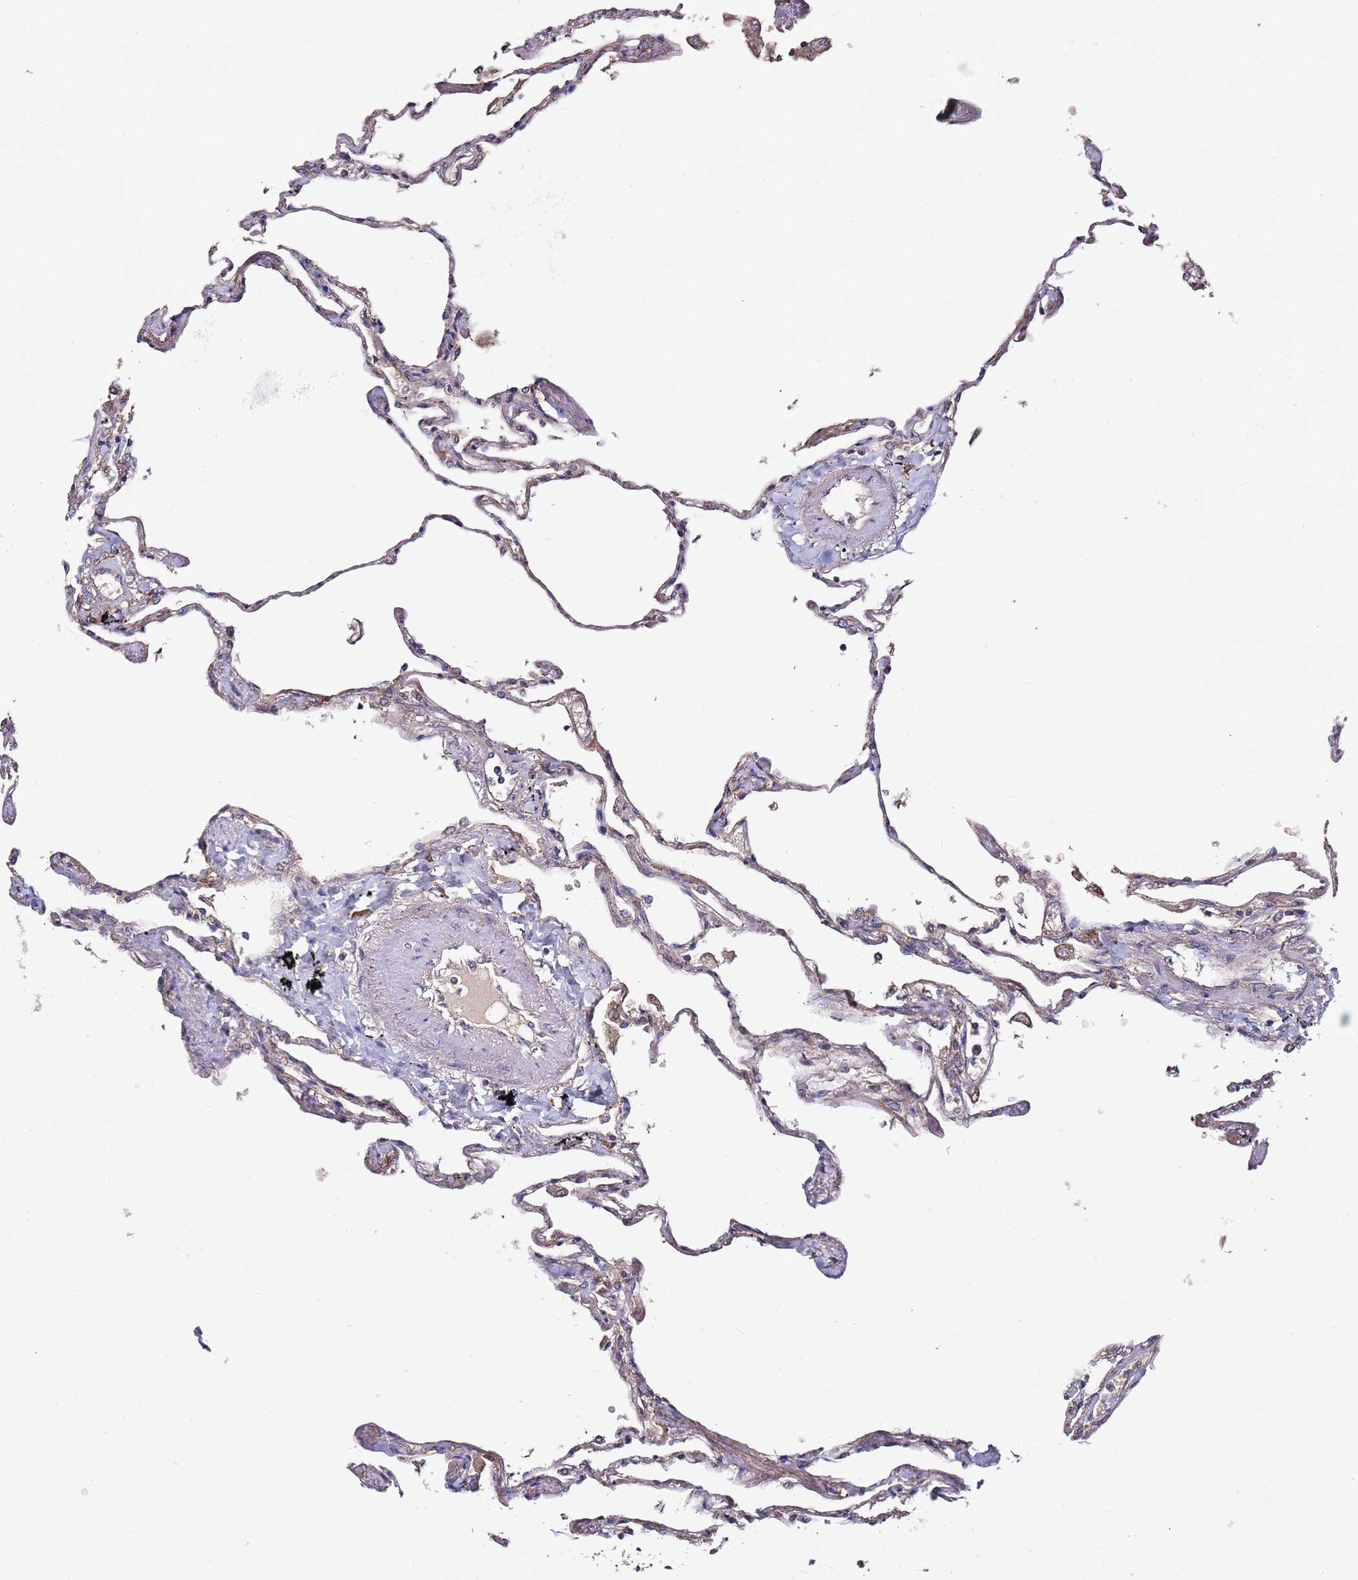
{"staining": {"intensity": "moderate", "quantity": "25%-75%", "location": "cytoplasmic/membranous"}, "tissue": "lung", "cell_type": "Alveolar cells", "image_type": "normal", "snomed": [{"axis": "morphology", "description": "Normal tissue, NOS"}, {"axis": "topography", "description": "Lung"}], "caption": "Alveolar cells reveal medium levels of moderate cytoplasmic/membranous expression in about 25%-75% of cells in benign human lung.", "gene": "OSBPL2", "patient": {"sex": "female", "age": 67}}